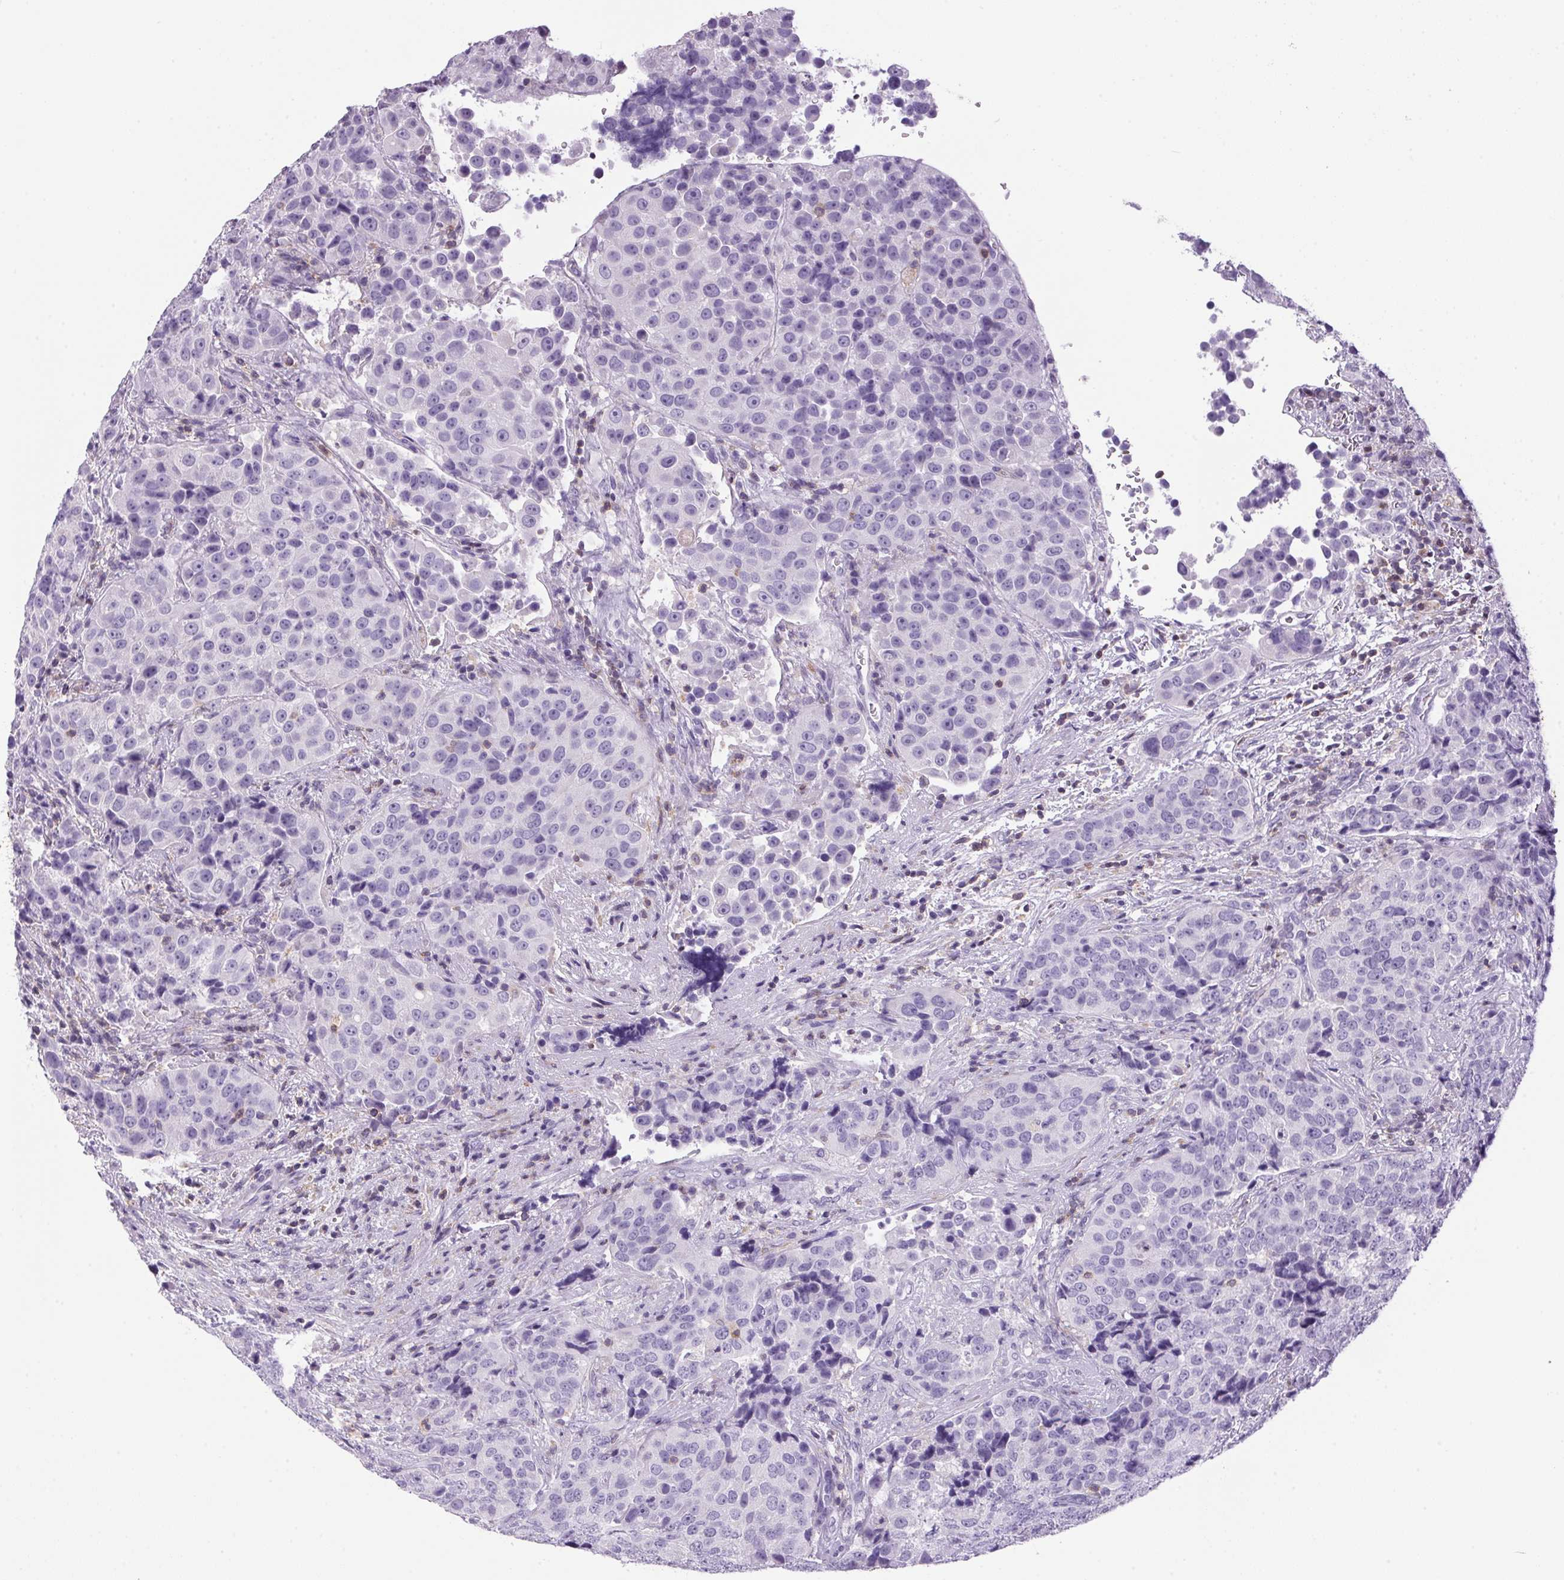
{"staining": {"intensity": "negative", "quantity": "none", "location": "none"}, "tissue": "urothelial cancer", "cell_type": "Tumor cells", "image_type": "cancer", "snomed": [{"axis": "morphology", "description": "Urothelial carcinoma, NOS"}, {"axis": "topography", "description": "Urinary bladder"}], "caption": "A high-resolution image shows IHC staining of urothelial cancer, which shows no significant expression in tumor cells.", "gene": "S100A2", "patient": {"sex": "male", "age": 52}}